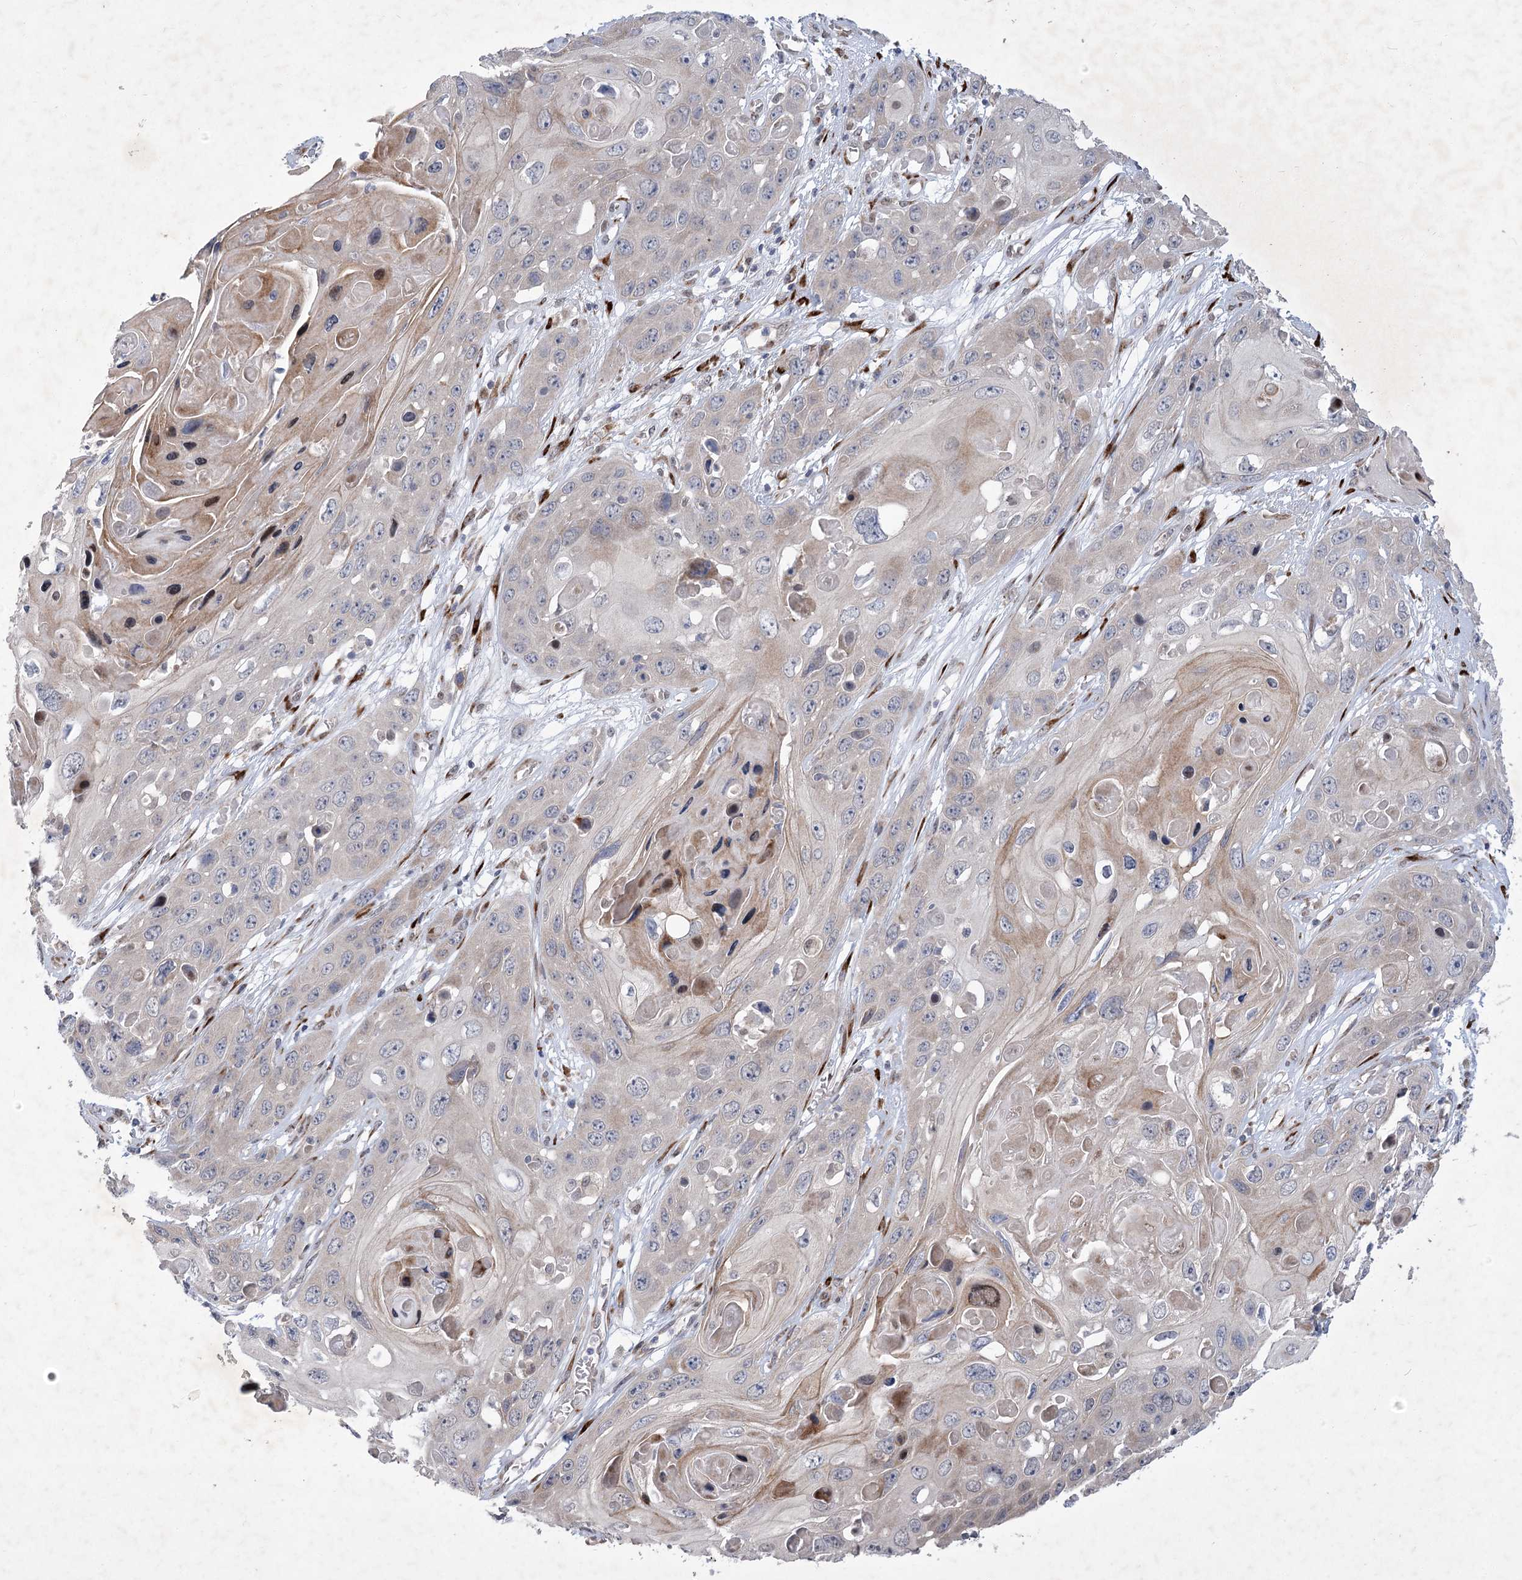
{"staining": {"intensity": "moderate", "quantity": "<25%", "location": "cytoplasmic/membranous"}, "tissue": "skin cancer", "cell_type": "Tumor cells", "image_type": "cancer", "snomed": [{"axis": "morphology", "description": "Squamous cell carcinoma, NOS"}, {"axis": "topography", "description": "Skin"}], "caption": "A low amount of moderate cytoplasmic/membranous positivity is identified in approximately <25% of tumor cells in skin cancer tissue.", "gene": "GCNT4", "patient": {"sex": "male", "age": 55}}